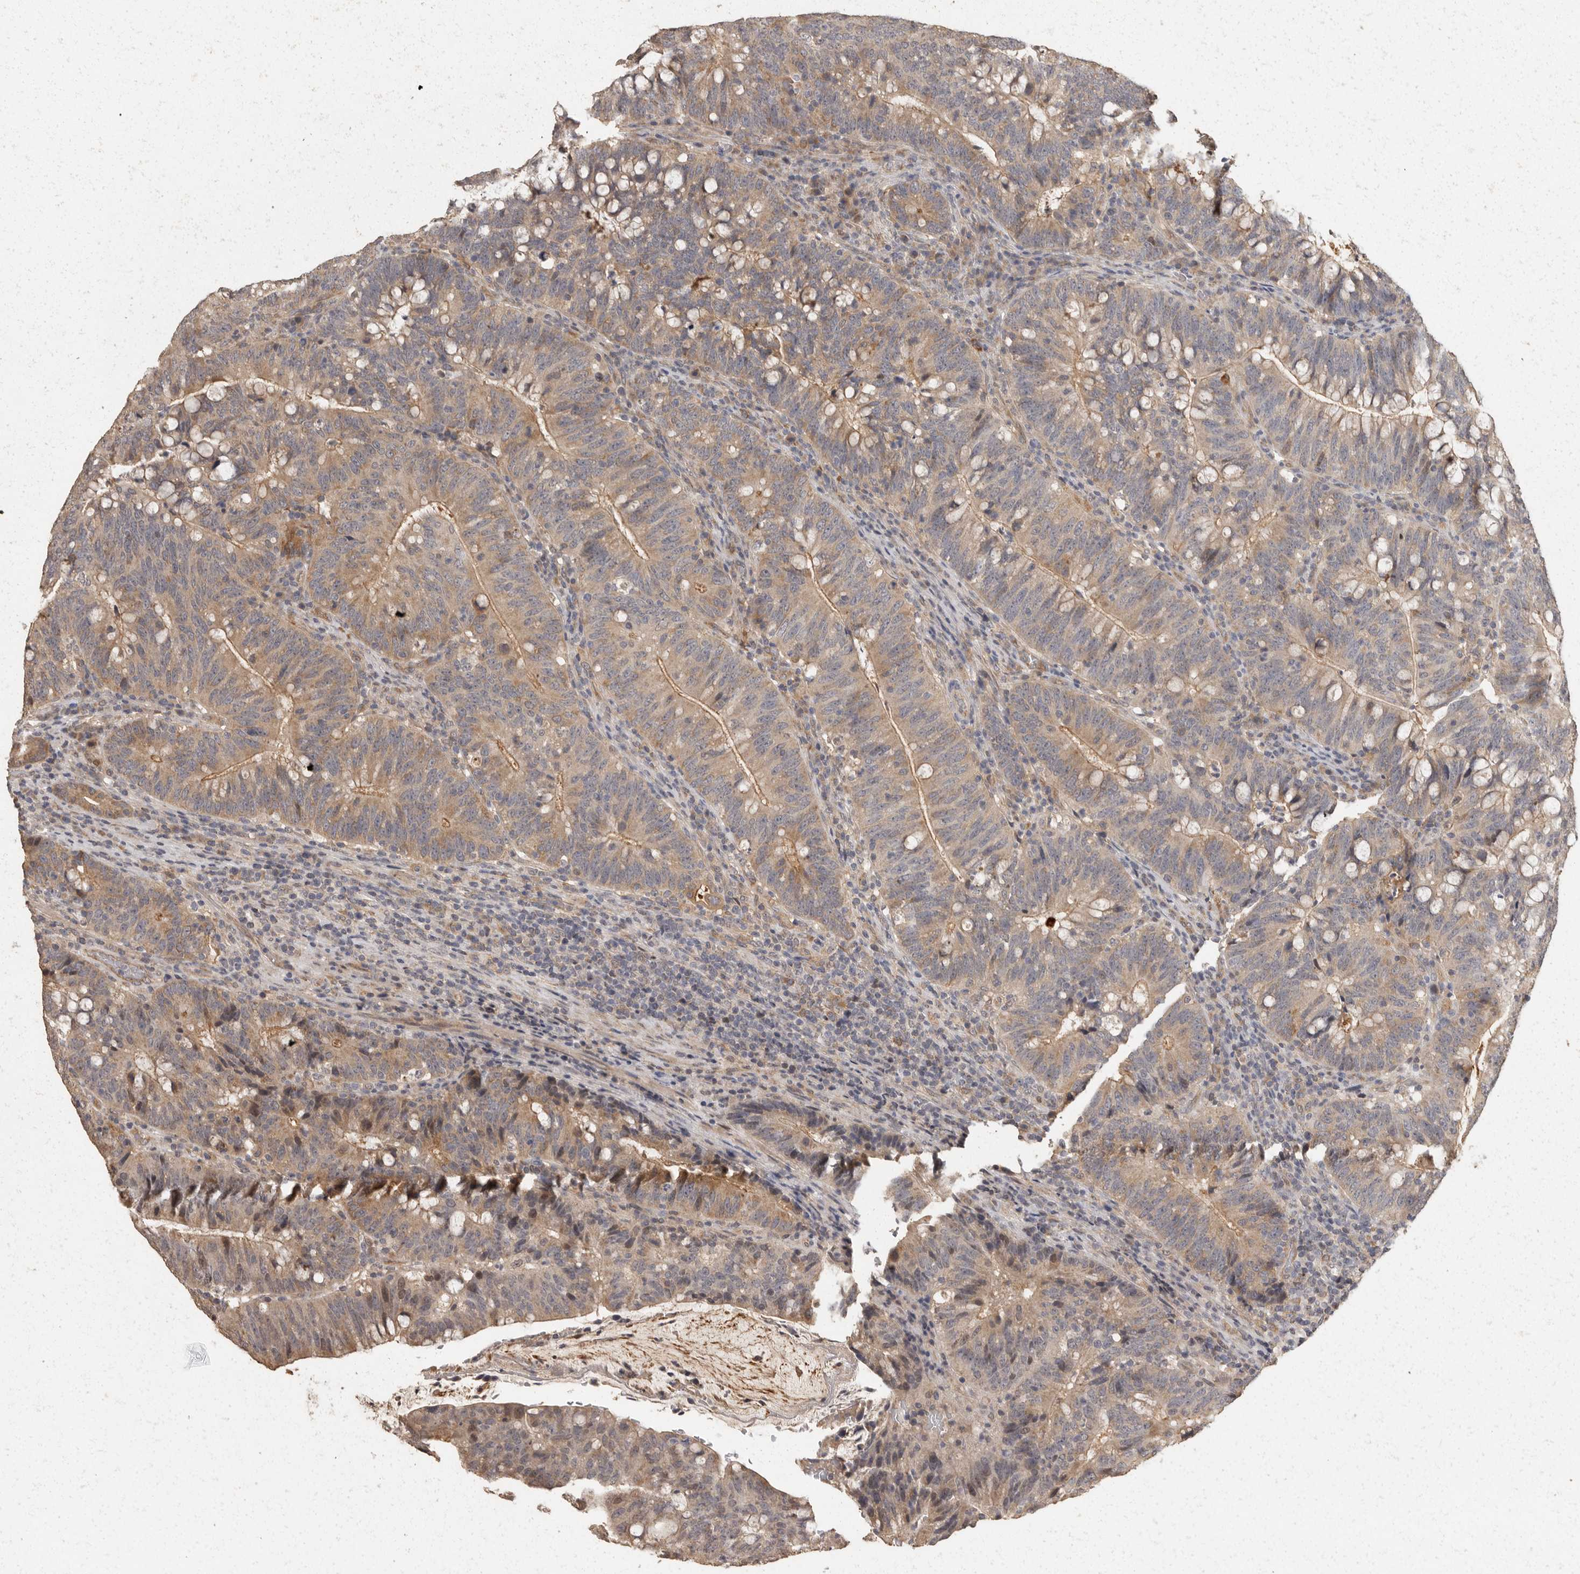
{"staining": {"intensity": "weak", "quantity": ">75%", "location": "cytoplasmic/membranous"}, "tissue": "colorectal cancer", "cell_type": "Tumor cells", "image_type": "cancer", "snomed": [{"axis": "morphology", "description": "Adenocarcinoma, NOS"}, {"axis": "topography", "description": "Colon"}], "caption": "The photomicrograph exhibits immunohistochemical staining of colorectal cancer. There is weak cytoplasmic/membranous staining is appreciated in approximately >75% of tumor cells. (brown staining indicates protein expression, while blue staining denotes nuclei).", "gene": "BAIAP2", "patient": {"sex": "female", "age": 66}}